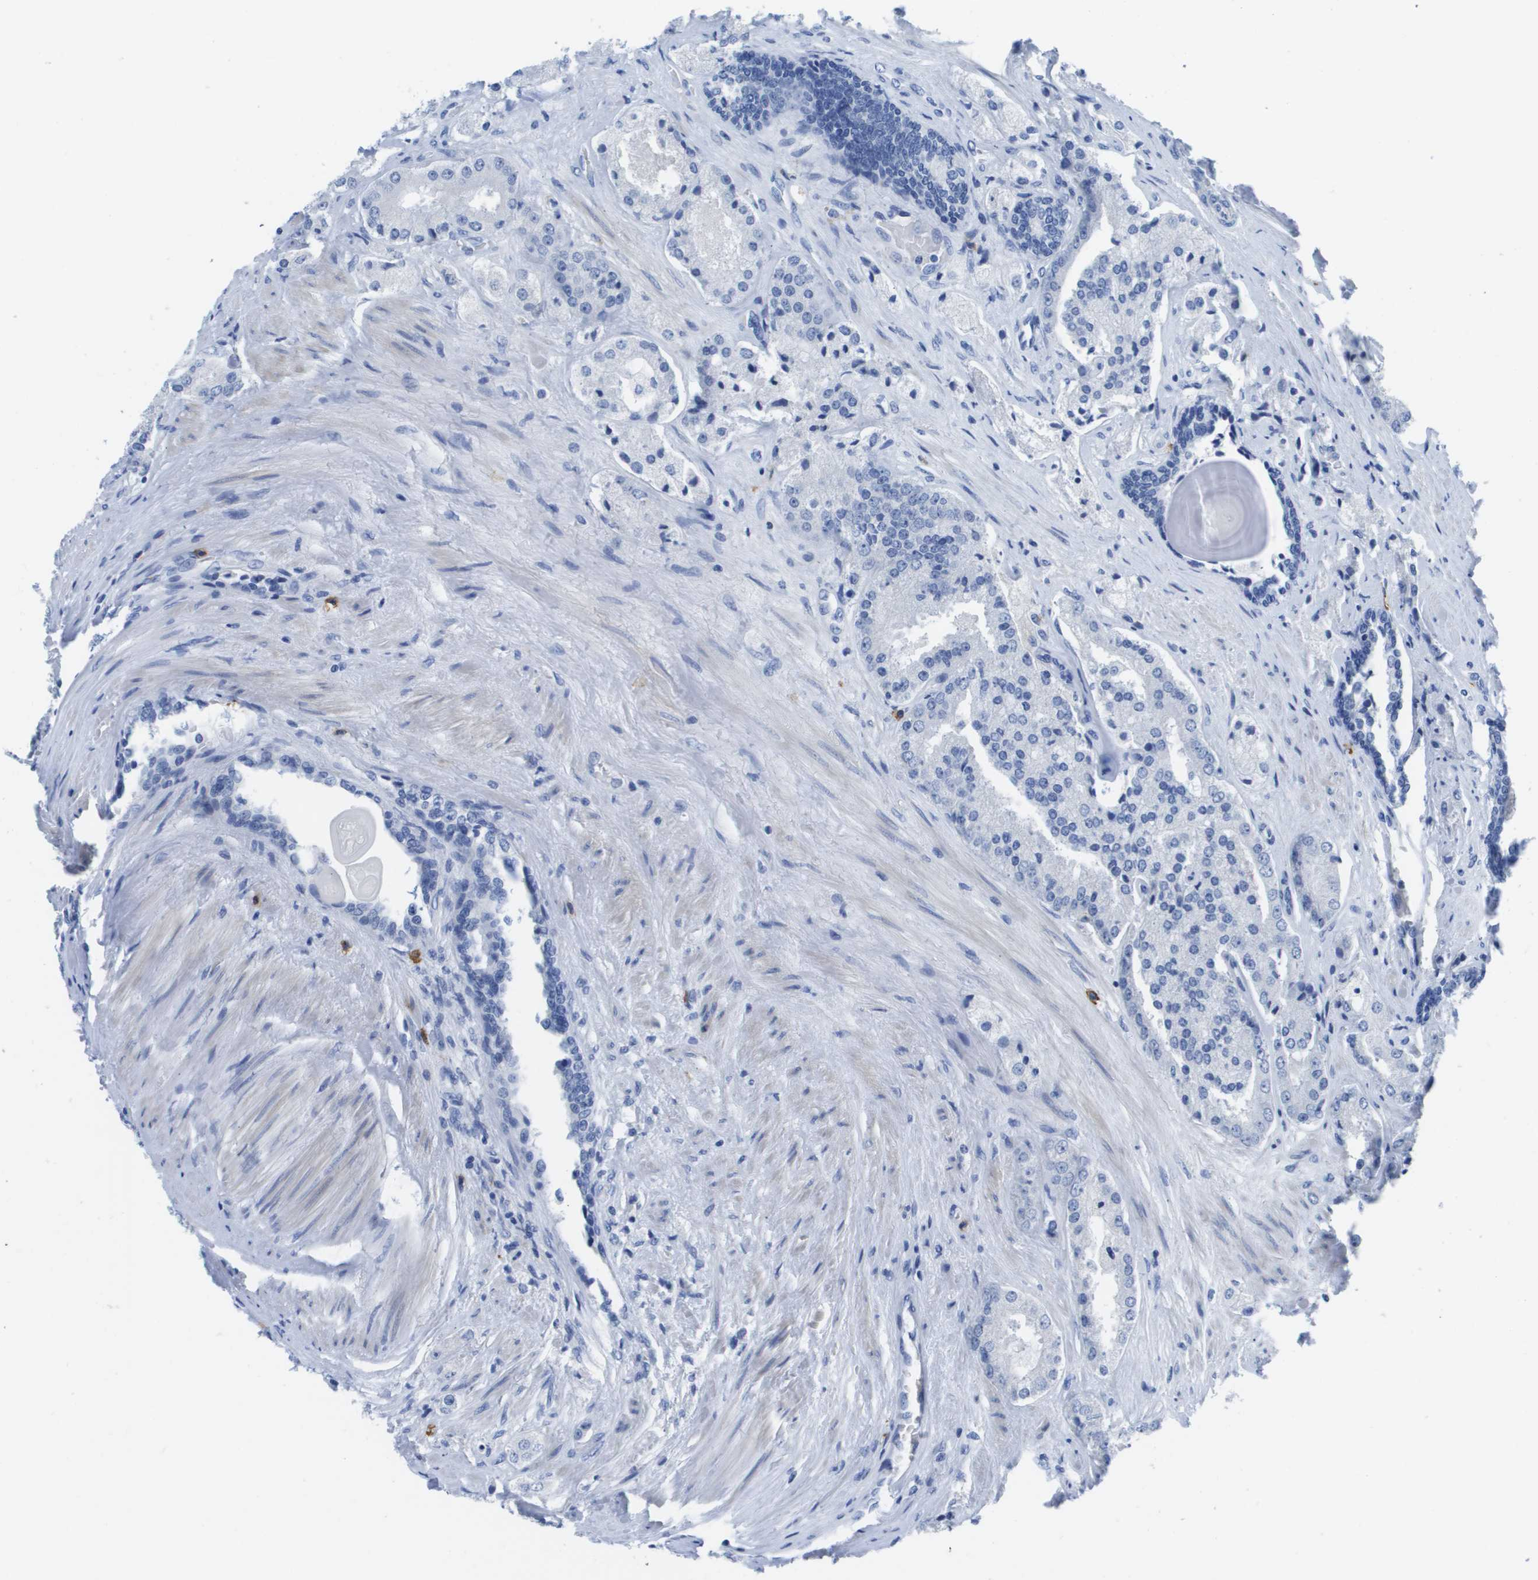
{"staining": {"intensity": "negative", "quantity": "none", "location": "none"}, "tissue": "prostate cancer", "cell_type": "Tumor cells", "image_type": "cancer", "snomed": [{"axis": "morphology", "description": "Adenocarcinoma, High grade"}, {"axis": "topography", "description": "Prostate"}], "caption": "IHC of prostate adenocarcinoma (high-grade) reveals no positivity in tumor cells. (Stains: DAB (3,3'-diaminobenzidine) immunohistochemistry with hematoxylin counter stain, Microscopy: brightfield microscopy at high magnification).", "gene": "MS4A1", "patient": {"sex": "male", "age": 65}}